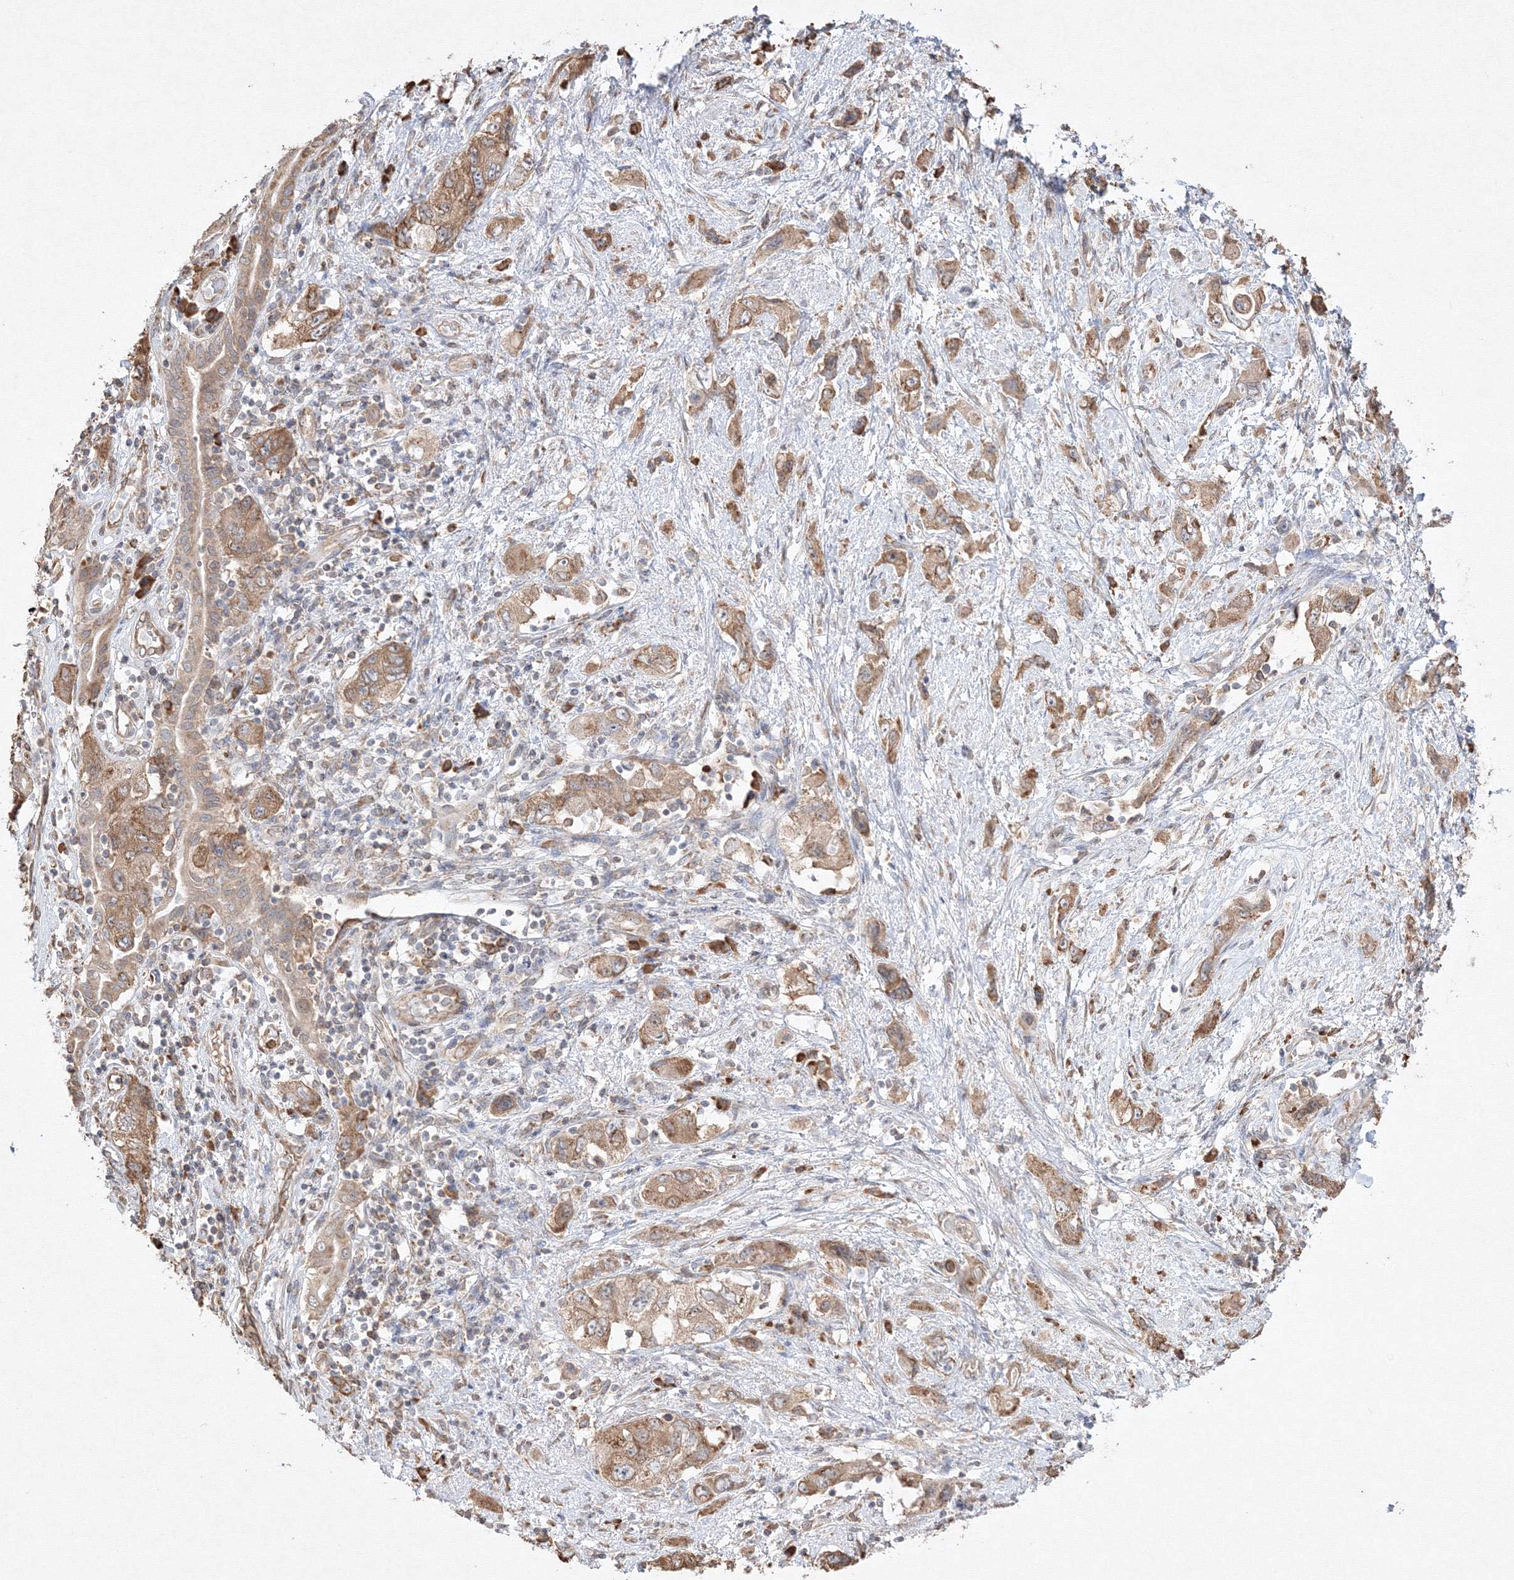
{"staining": {"intensity": "moderate", "quantity": ">75%", "location": "cytoplasmic/membranous"}, "tissue": "pancreatic cancer", "cell_type": "Tumor cells", "image_type": "cancer", "snomed": [{"axis": "morphology", "description": "Adenocarcinoma, NOS"}, {"axis": "topography", "description": "Pancreas"}], "caption": "Immunohistochemistry (IHC) micrograph of human pancreatic cancer (adenocarcinoma) stained for a protein (brown), which demonstrates medium levels of moderate cytoplasmic/membranous expression in about >75% of tumor cells.", "gene": "FBXL8", "patient": {"sex": "female", "age": 73}}